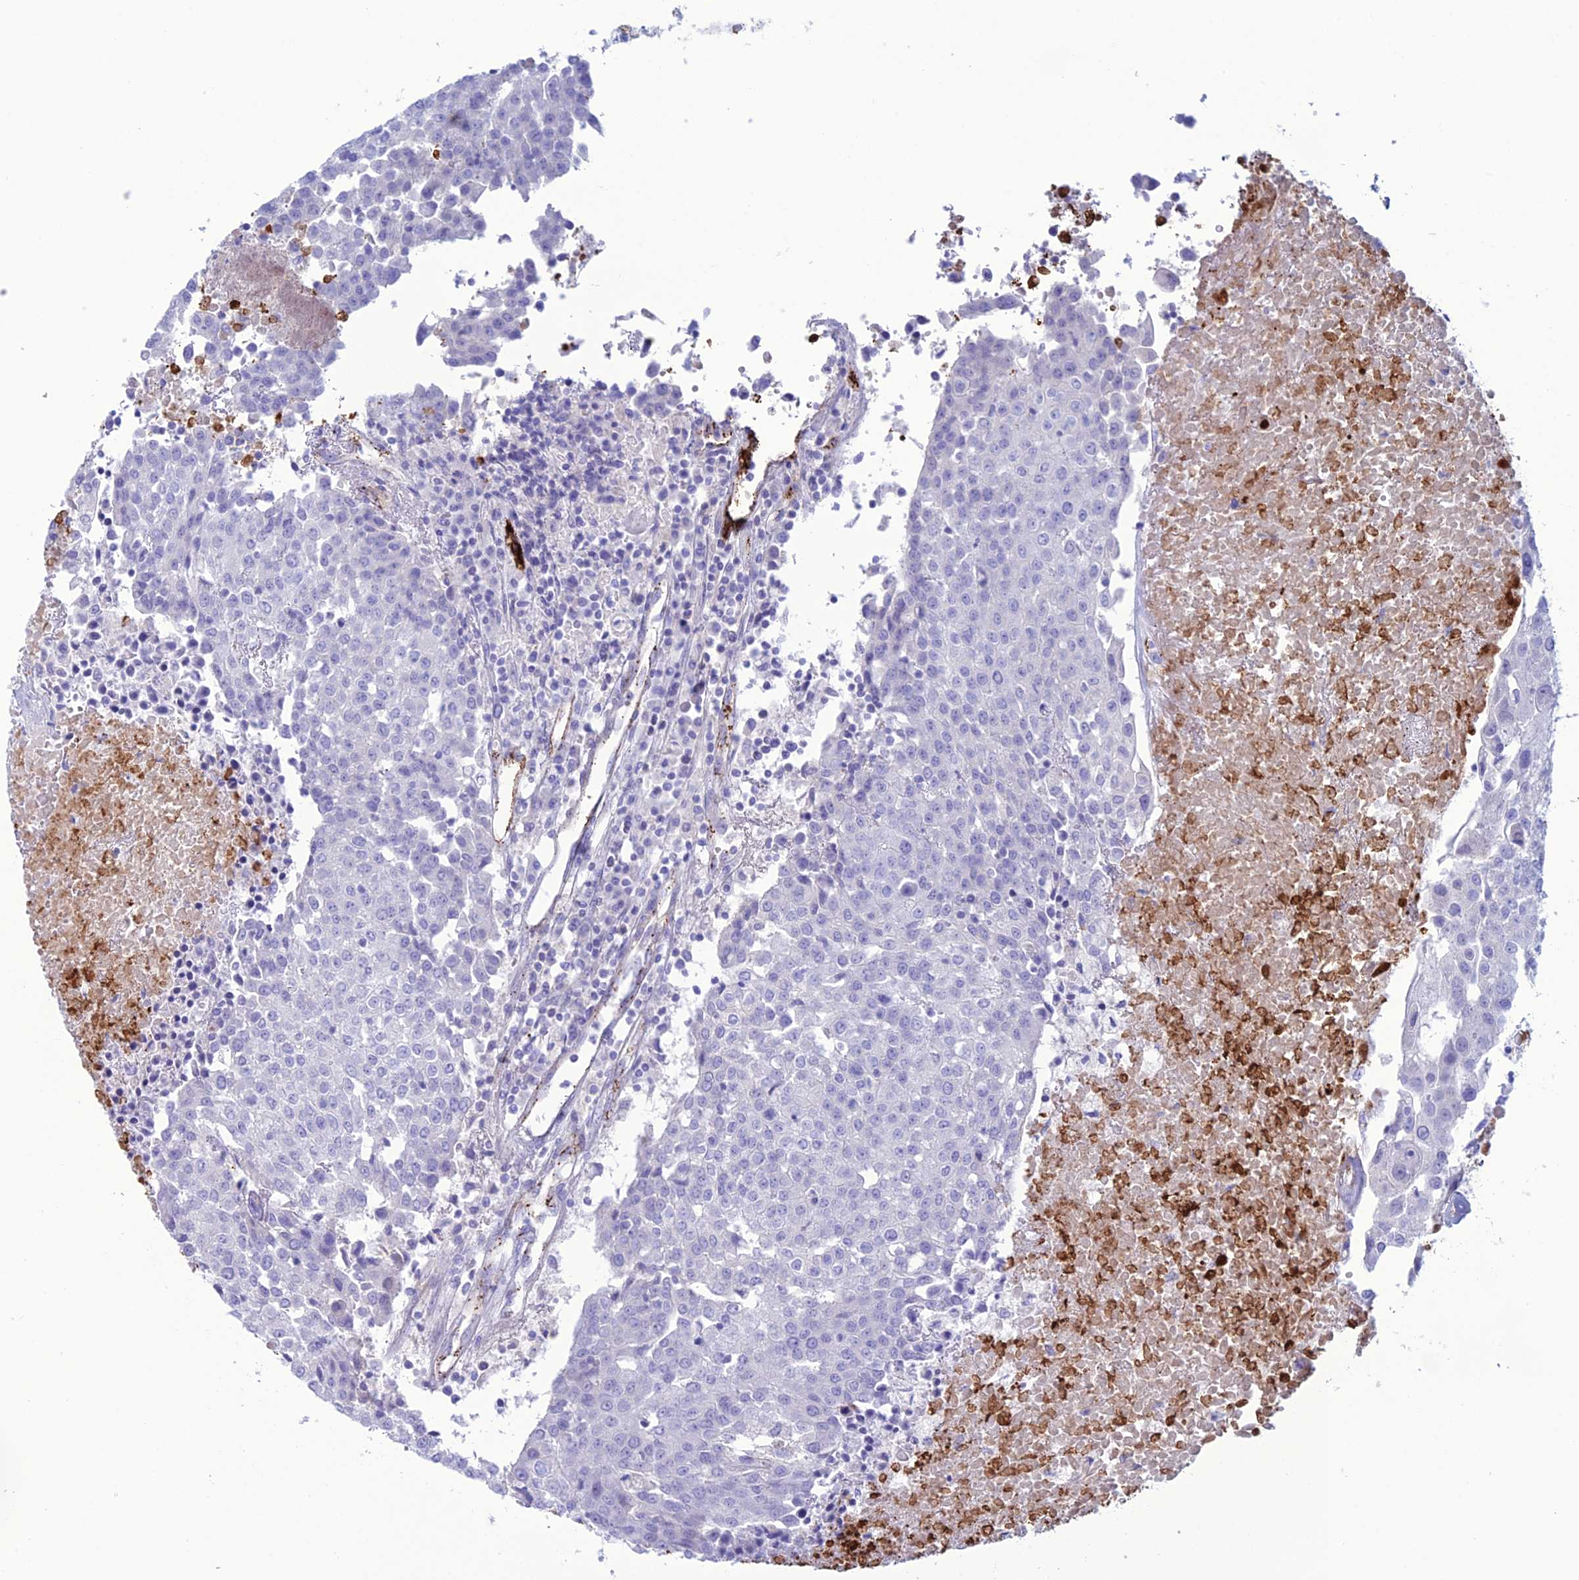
{"staining": {"intensity": "negative", "quantity": "none", "location": "none"}, "tissue": "urothelial cancer", "cell_type": "Tumor cells", "image_type": "cancer", "snomed": [{"axis": "morphology", "description": "Urothelial carcinoma, High grade"}, {"axis": "topography", "description": "Urinary bladder"}], "caption": "This is a photomicrograph of immunohistochemistry (IHC) staining of urothelial cancer, which shows no positivity in tumor cells.", "gene": "CDC42EP5", "patient": {"sex": "female", "age": 85}}